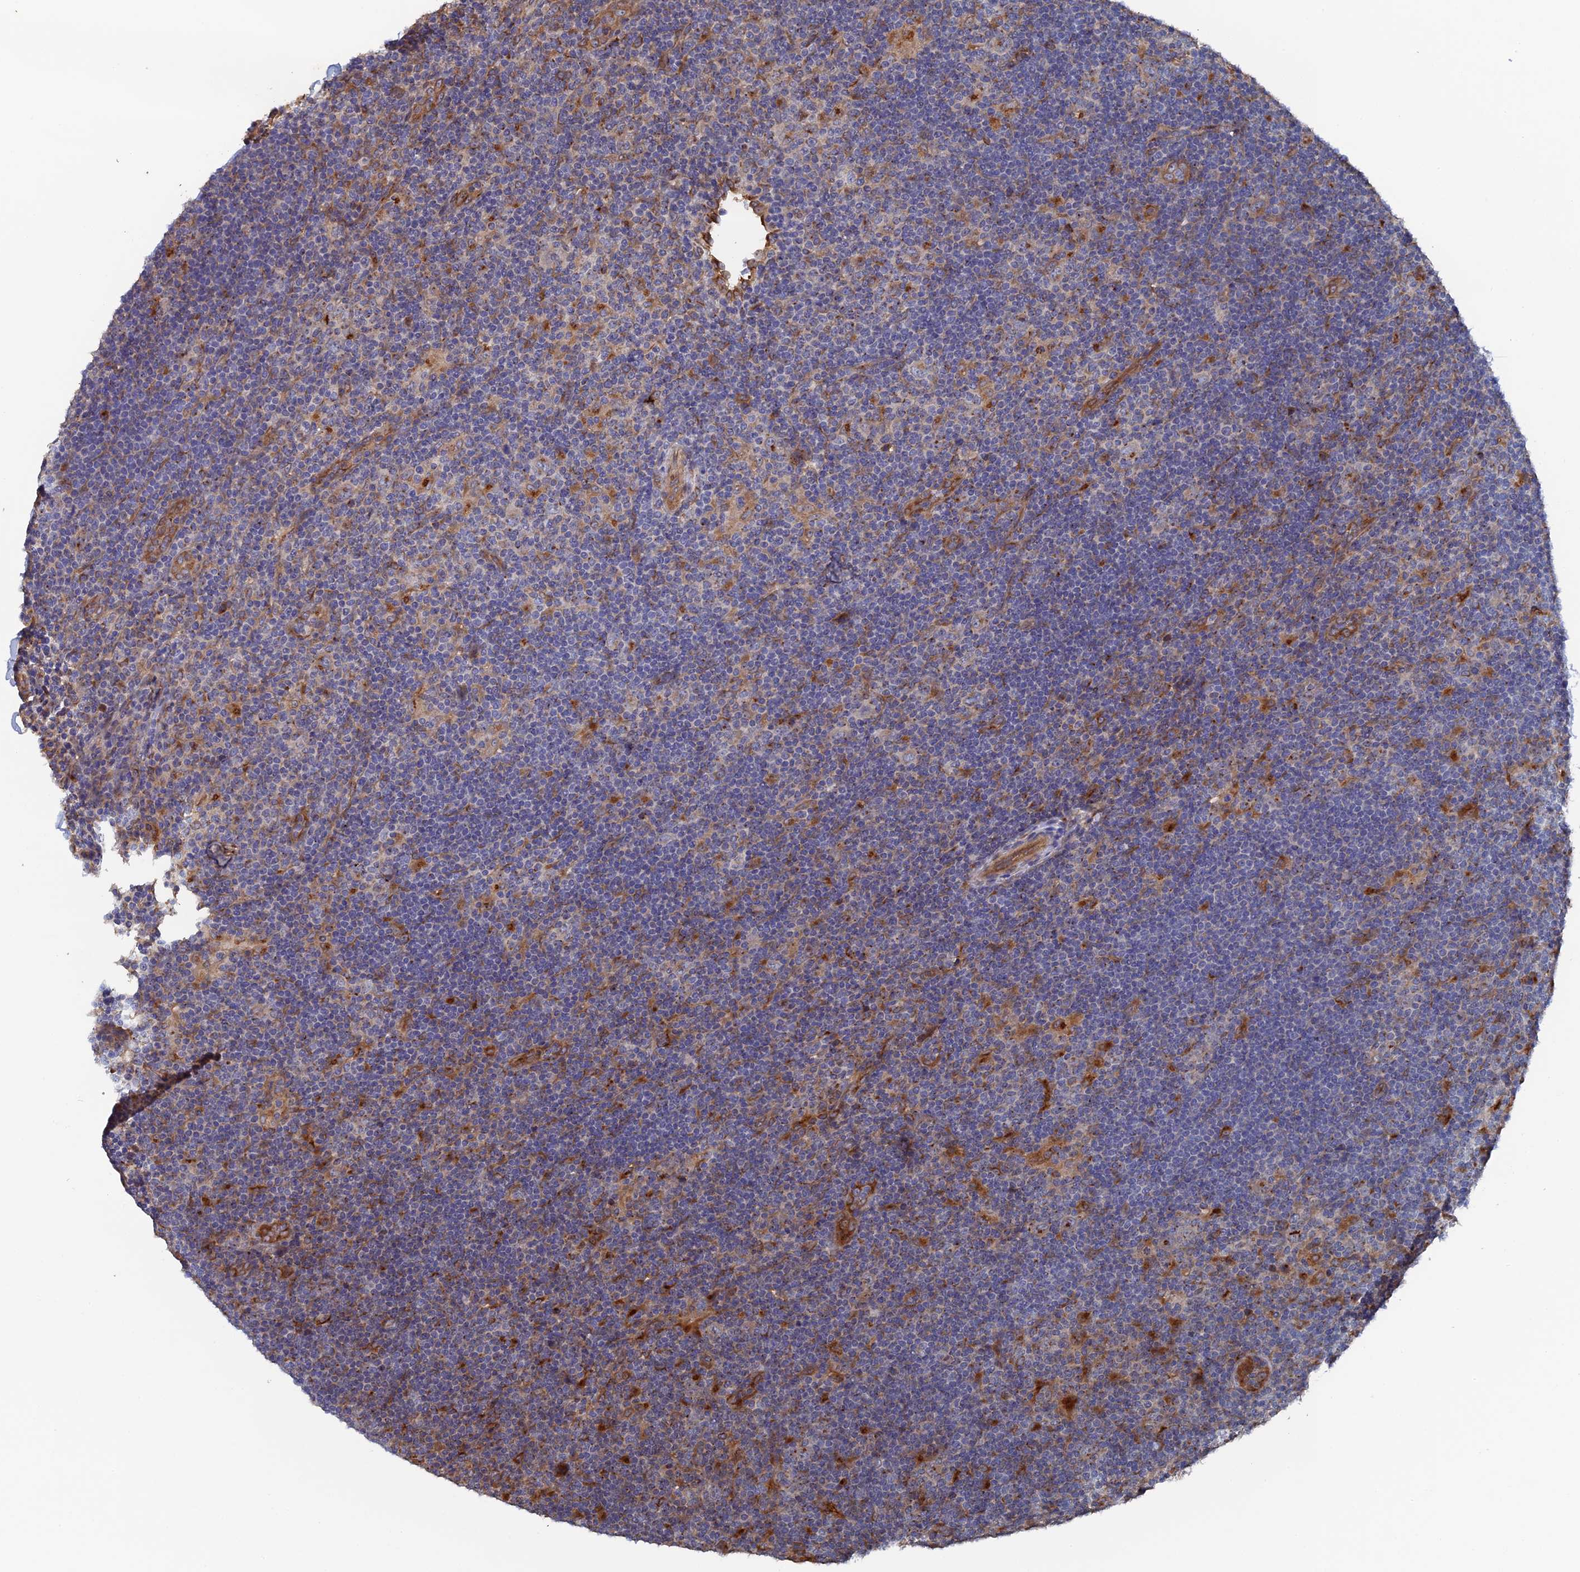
{"staining": {"intensity": "moderate", "quantity": "<25%", "location": "cytoplasmic/membranous"}, "tissue": "lymphoma", "cell_type": "Tumor cells", "image_type": "cancer", "snomed": [{"axis": "morphology", "description": "Hodgkin's disease, NOS"}, {"axis": "topography", "description": "Lymph node"}], "caption": "An immunohistochemistry micrograph of tumor tissue is shown. Protein staining in brown shows moderate cytoplasmic/membranous positivity in Hodgkin's disease within tumor cells.", "gene": "VPS37C", "patient": {"sex": "female", "age": 57}}